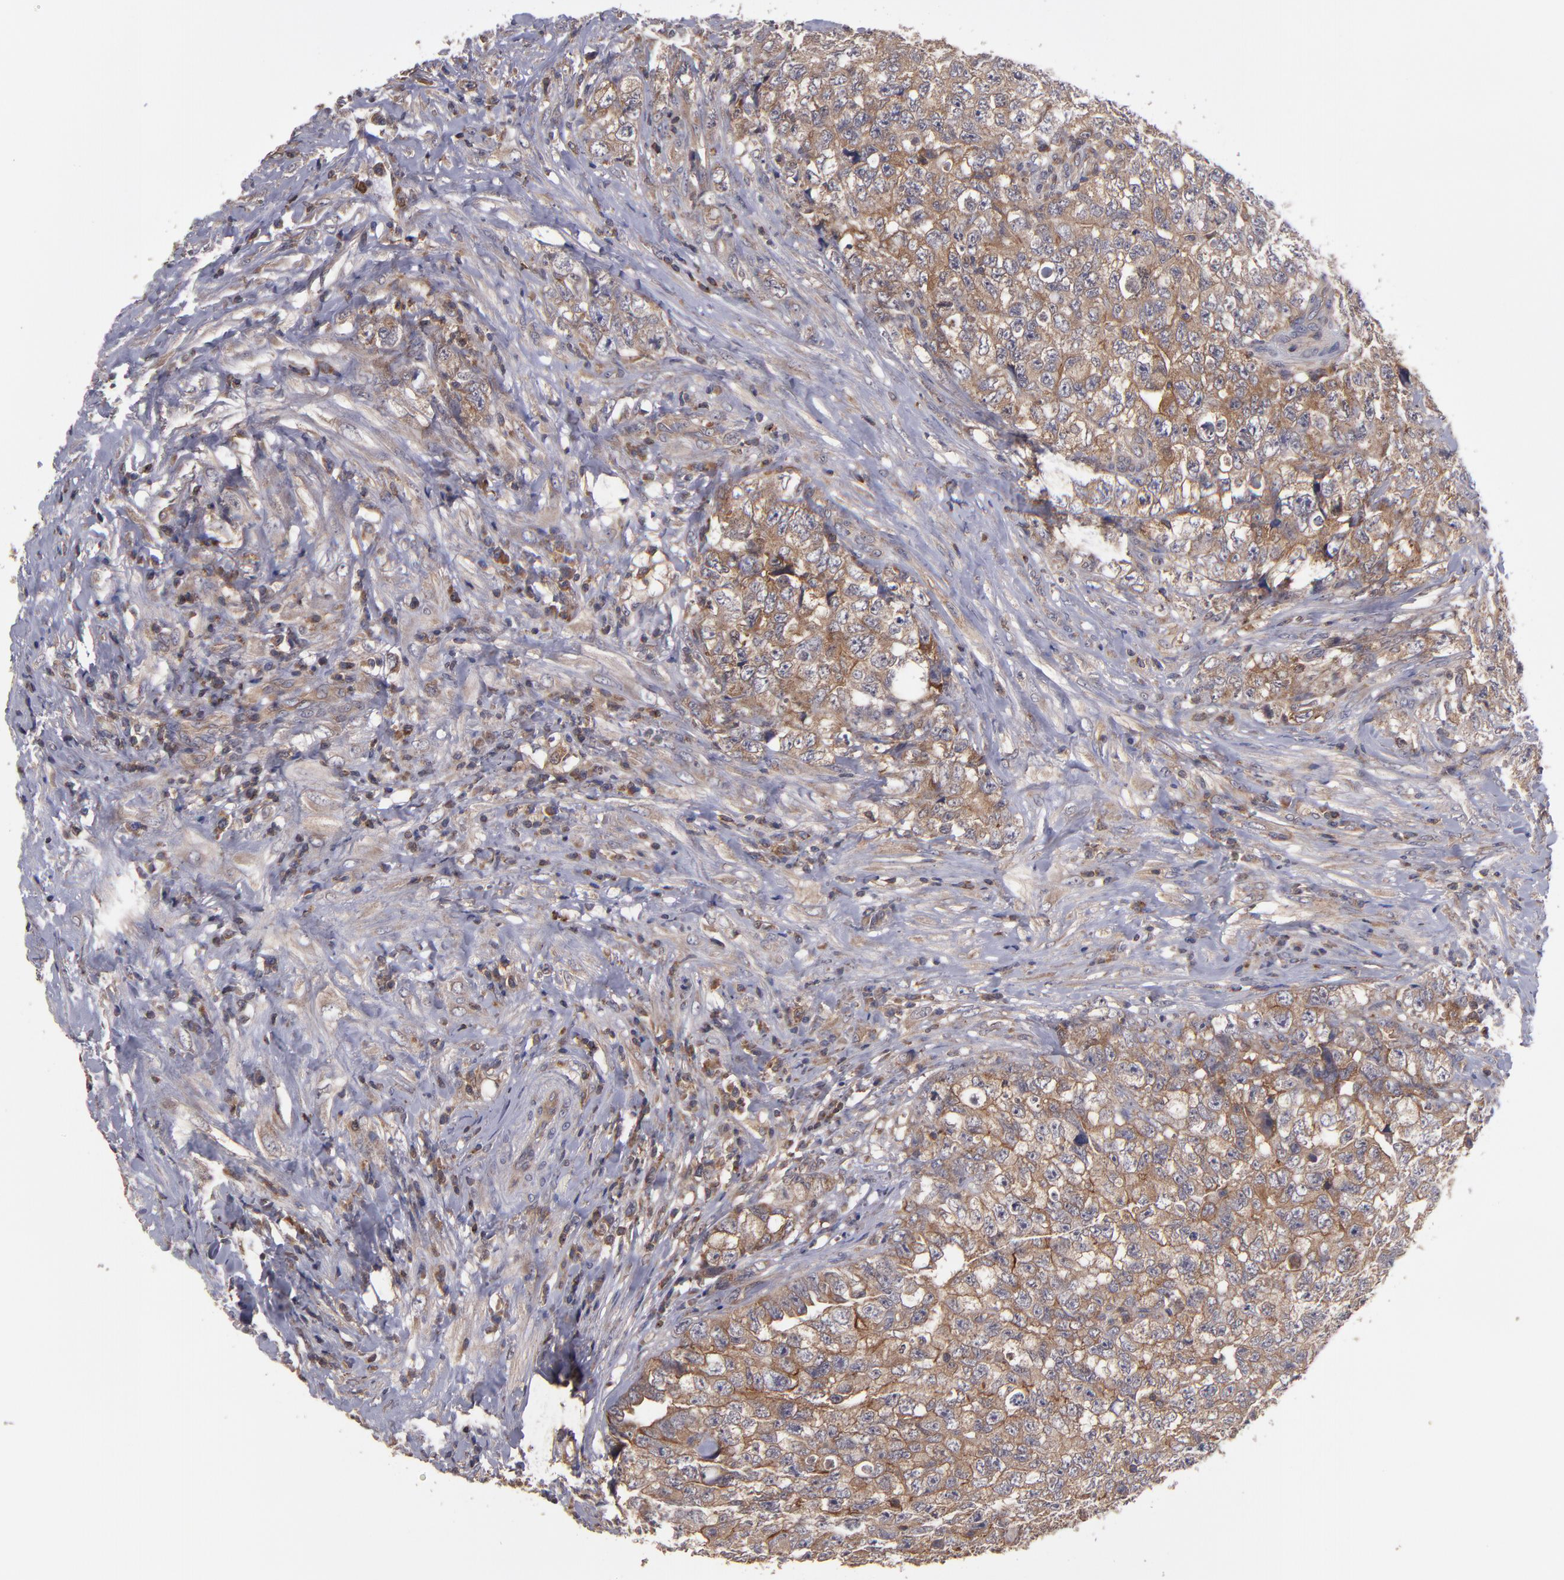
{"staining": {"intensity": "moderate", "quantity": ">75%", "location": "cytoplasmic/membranous"}, "tissue": "testis cancer", "cell_type": "Tumor cells", "image_type": "cancer", "snomed": [{"axis": "morphology", "description": "Carcinoma, Embryonal, NOS"}, {"axis": "topography", "description": "Testis"}], "caption": "Tumor cells show moderate cytoplasmic/membranous expression in about >75% of cells in testis cancer (embryonal carcinoma).", "gene": "NF2", "patient": {"sex": "male", "age": 31}}